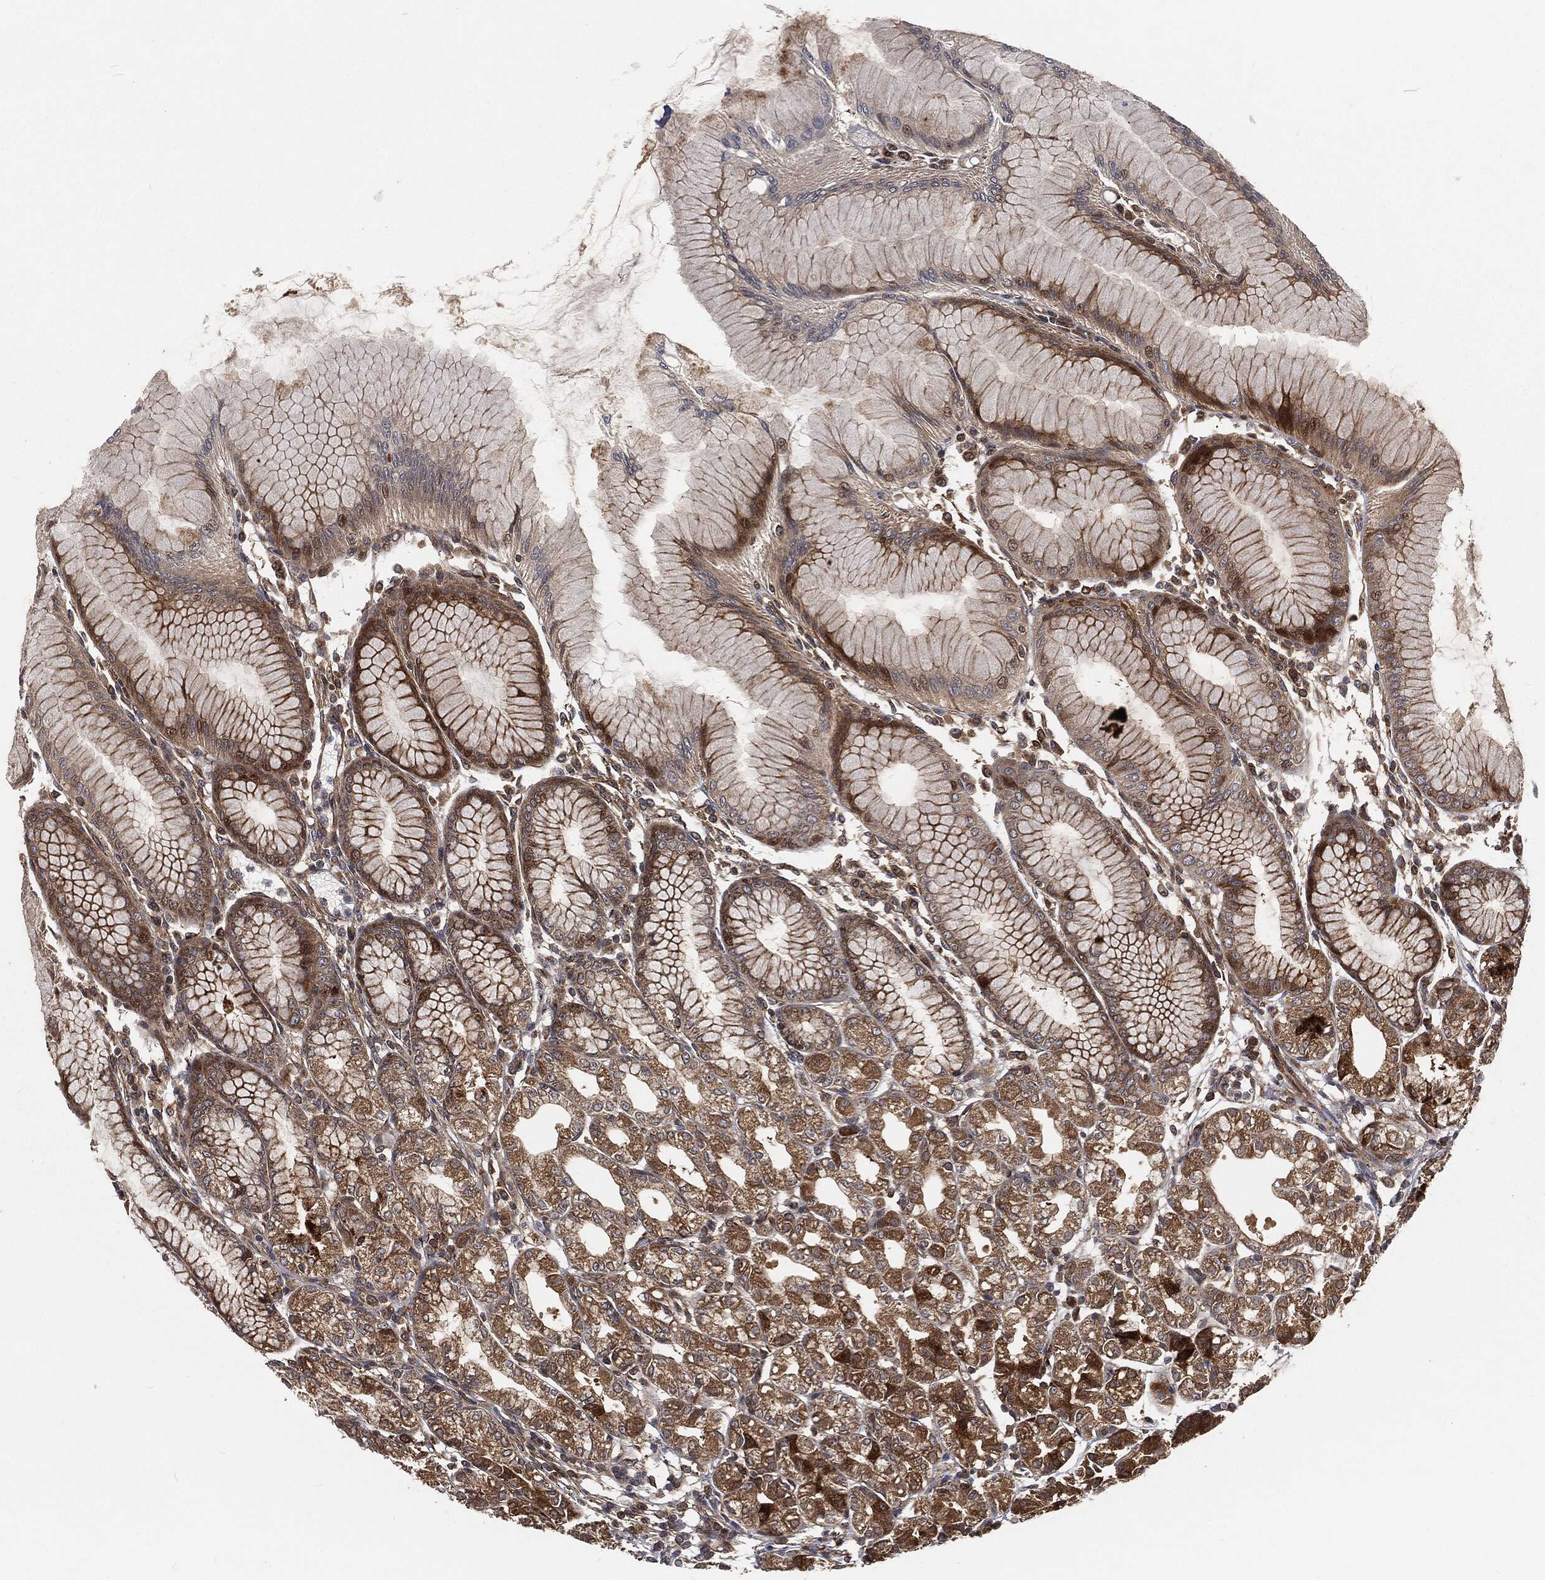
{"staining": {"intensity": "moderate", "quantity": ">75%", "location": "cytoplasmic/membranous"}, "tissue": "stomach", "cell_type": "Glandular cells", "image_type": "normal", "snomed": [{"axis": "morphology", "description": "Normal tissue, NOS"}, {"axis": "topography", "description": "Stomach"}], "caption": "High-power microscopy captured an immunohistochemistry (IHC) micrograph of normal stomach, revealing moderate cytoplasmic/membranous expression in about >75% of glandular cells. (IHC, brightfield microscopy, high magnification).", "gene": "RFTN1", "patient": {"sex": "female", "age": 57}}